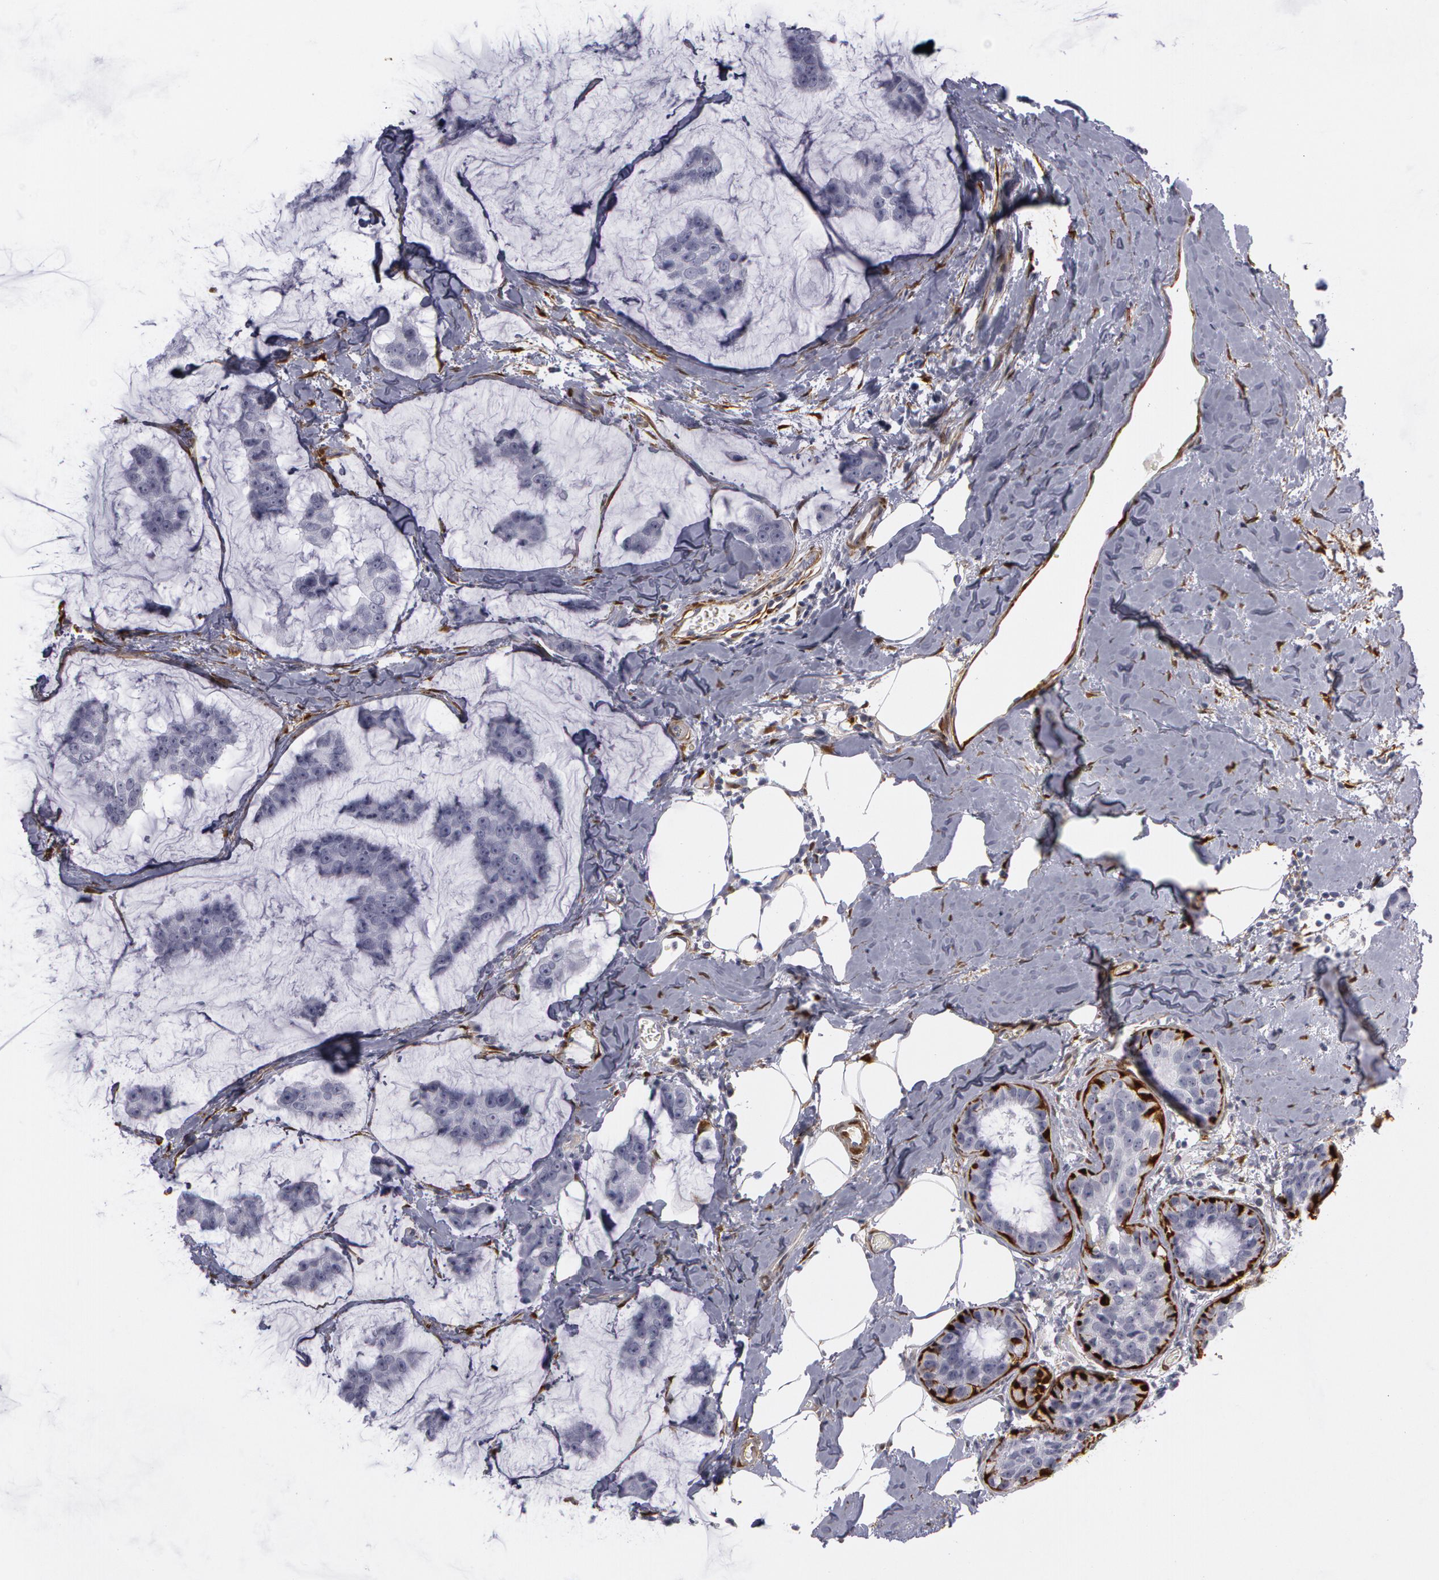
{"staining": {"intensity": "negative", "quantity": "none", "location": "none"}, "tissue": "breast cancer", "cell_type": "Tumor cells", "image_type": "cancer", "snomed": [{"axis": "morphology", "description": "Normal tissue, NOS"}, {"axis": "morphology", "description": "Duct carcinoma"}, {"axis": "topography", "description": "Breast"}], "caption": "Immunohistochemistry (IHC) photomicrograph of breast cancer (infiltrating ductal carcinoma) stained for a protein (brown), which reveals no positivity in tumor cells. (Stains: DAB (3,3'-diaminobenzidine) immunohistochemistry (IHC) with hematoxylin counter stain, Microscopy: brightfield microscopy at high magnification).", "gene": "TAGLN", "patient": {"sex": "female", "age": 50}}